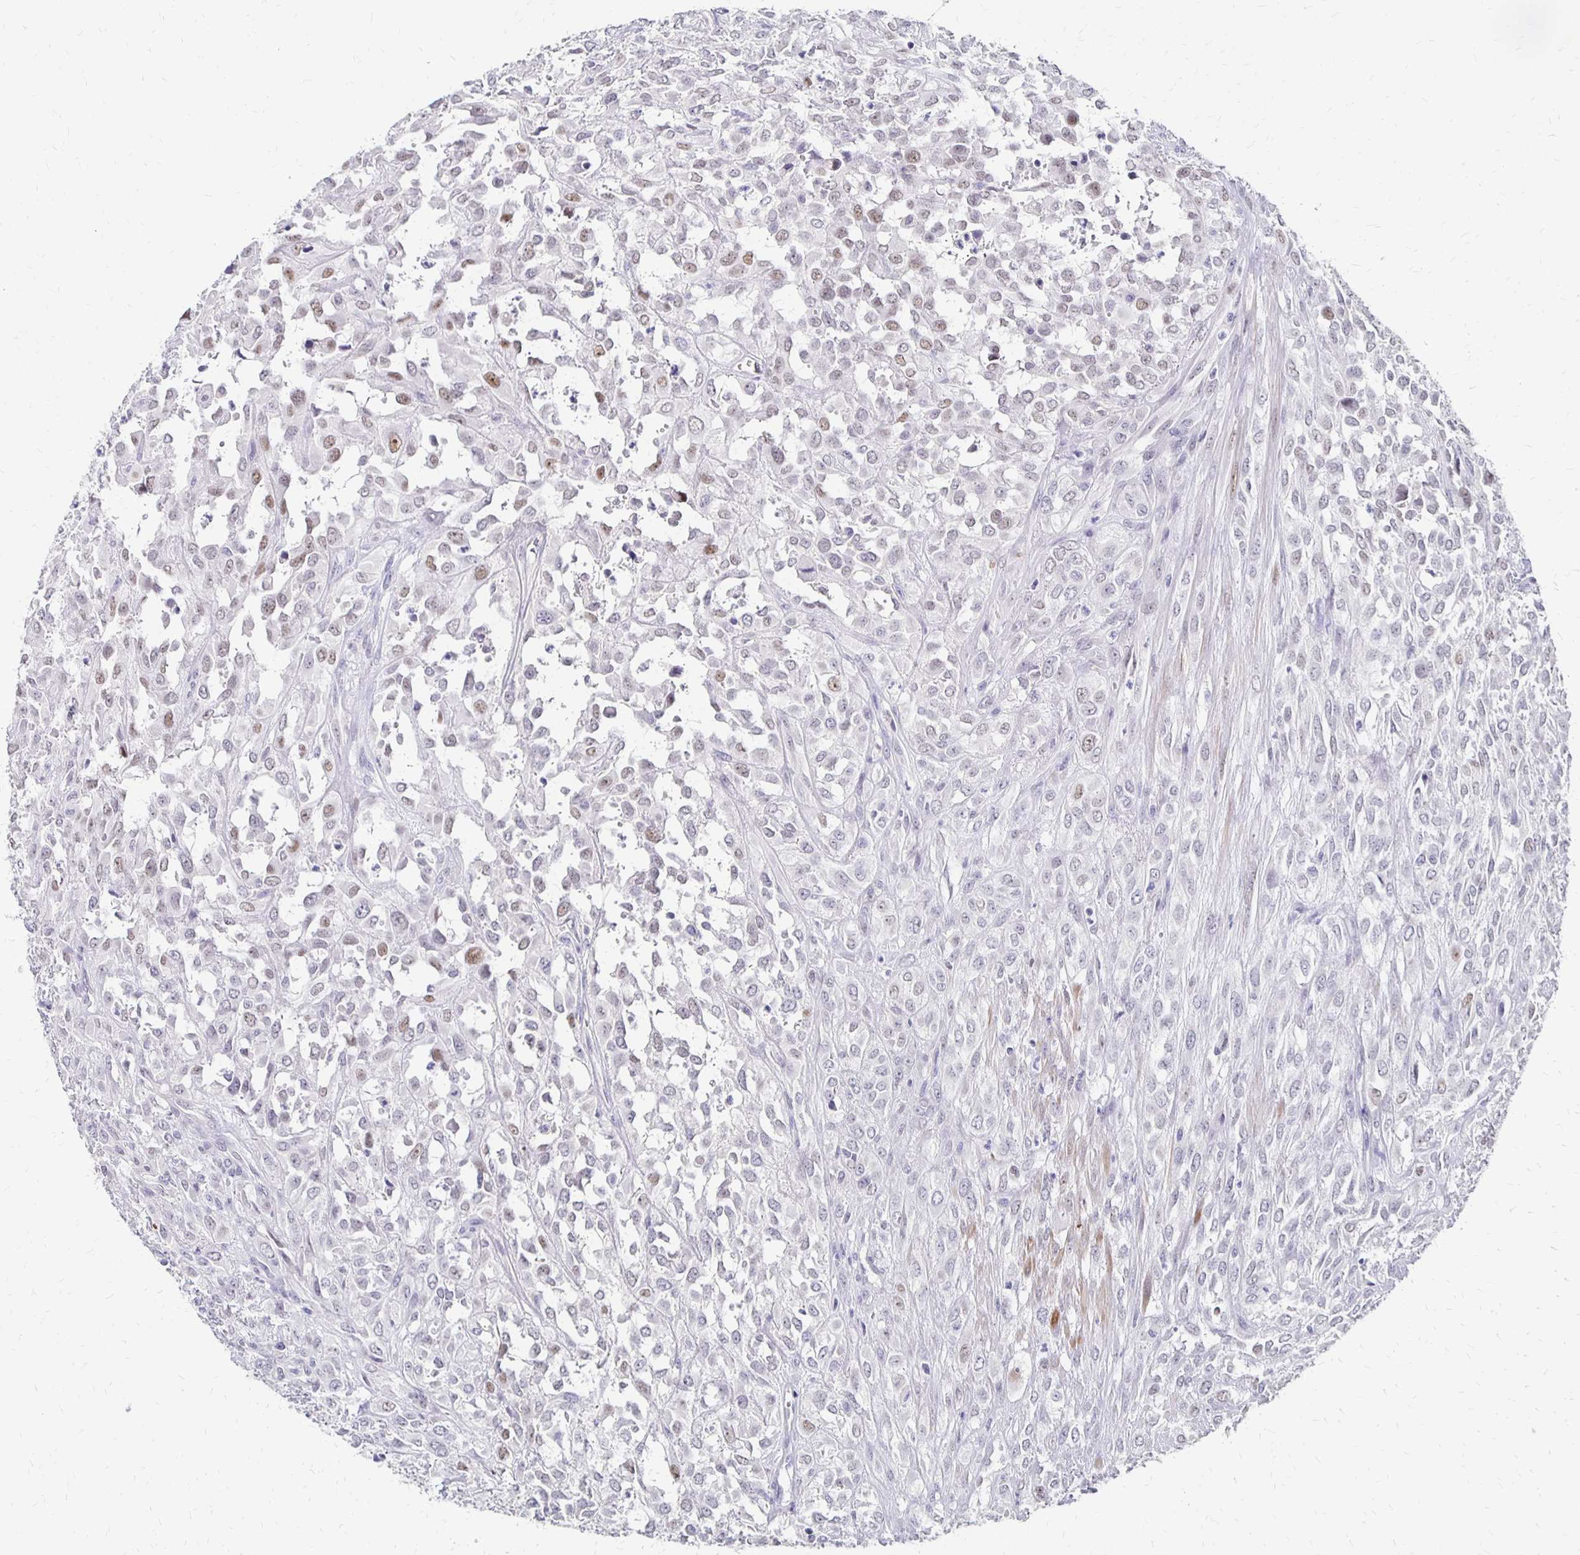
{"staining": {"intensity": "weak", "quantity": "<25%", "location": "nuclear"}, "tissue": "urothelial cancer", "cell_type": "Tumor cells", "image_type": "cancer", "snomed": [{"axis": "morphology", "description": "Urothelial carcinoma, High grade"}, {"axis": "topography", "description": "Urinary bladder"}], "caption": "There is no significant expression in tumor cells of urothelial cancer.", "gene": "ATOSB", "patient": {"sex": "male", "age": 67}}